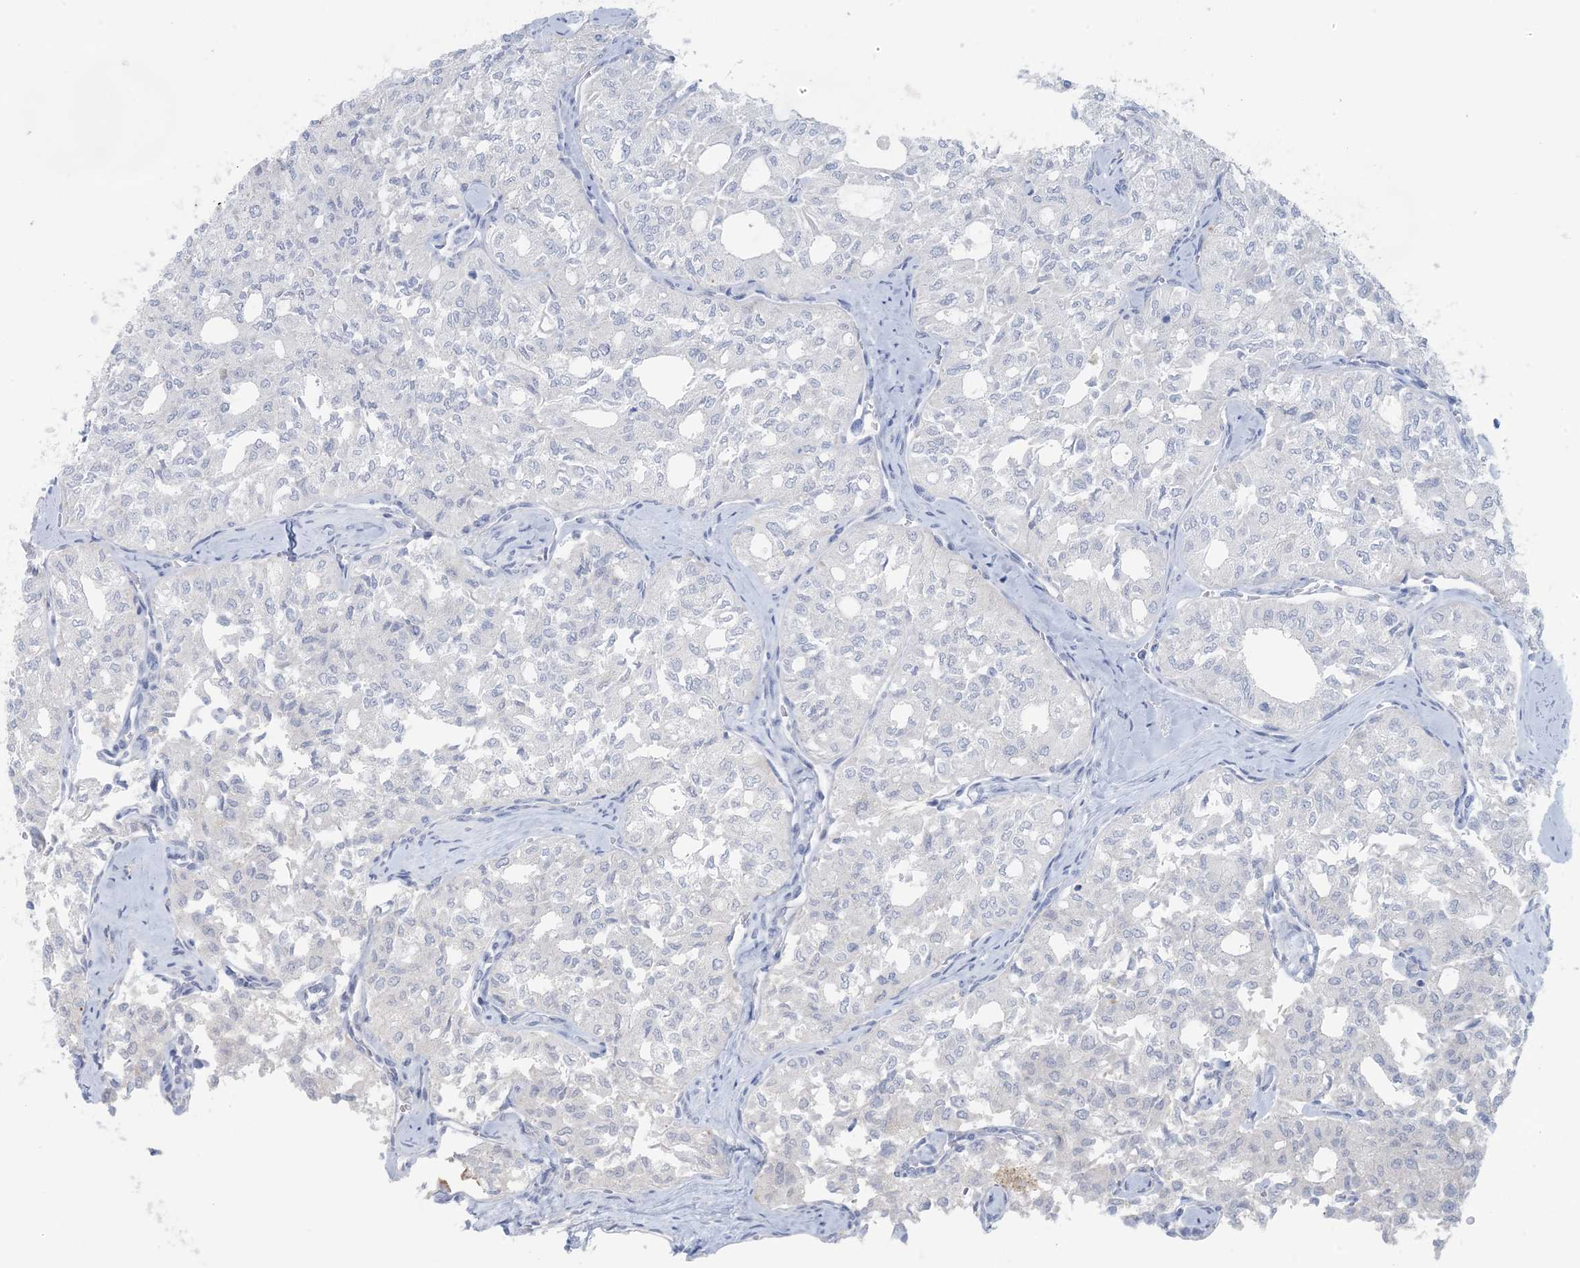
{"staining": {"intensity": "negative", "quantity": "none", "location": "none"}, "tissue": "thyroid cancer", "cell_type": "Tumor cells", "image_type": "cancer", "snomed": [{"axis": "morphology", "description": "Follicular adenoma carcinoma, NOS"}, {"axis": "topography", "description": "Thyroid gland"}], "caption": "This is an IHC histopathology image of follicular adenoma carcinoma (thyroid). There is no expression in tumor cells.", "gene": "GABRG1", "patient": {"sex": "male", "age": 75}}